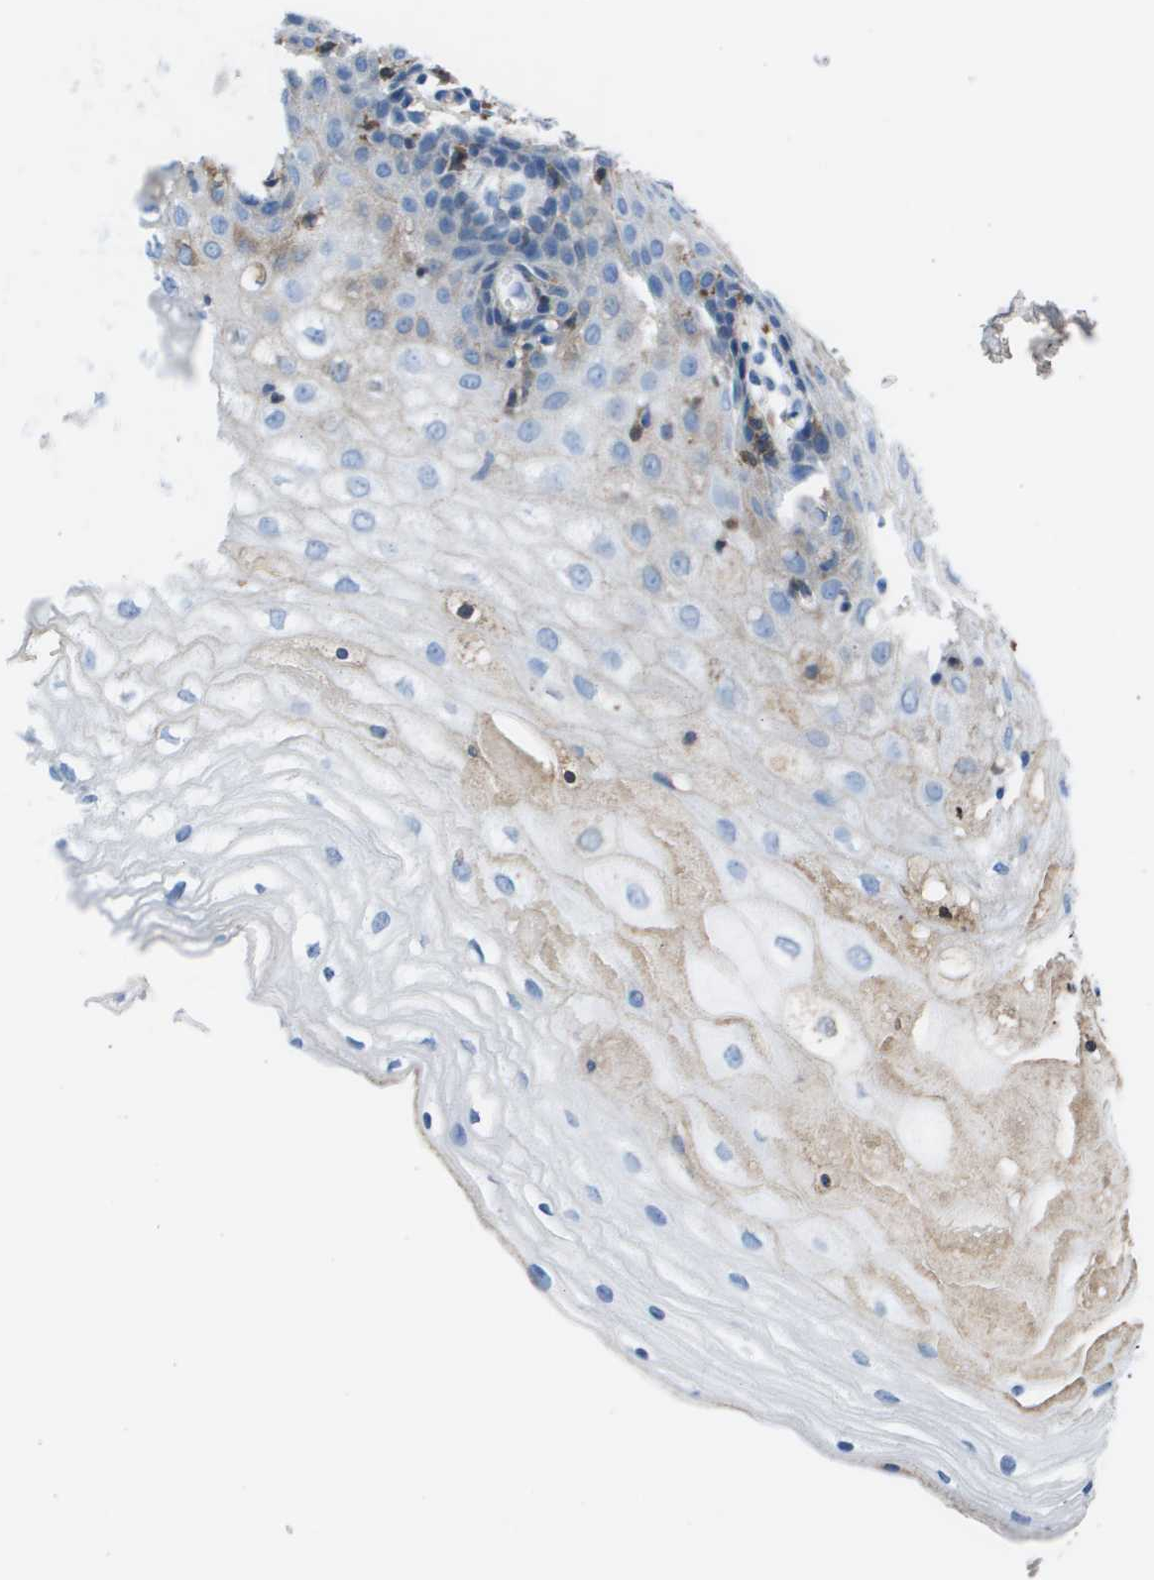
{"staining": {"intensity": "weak", "quantity": "<25%", "location": "cytoplasmic/membranous"}, "tissue": "cervical cancer", "cell_type": "Tumor cells", "image_type": "cancer", "snomed": [{"axis": "morphology", "description": "Squamous cell carcinoma, NOS"}, {"axis": "topography", "description": "Cervix"}], "caption": "The immunohistochemistry histopathology image has no significant expression in tumor cells of cervical cancer (squamous cell carcinoma) tissue.", "gene": "VTN", "patient": {"sex": "female", "age": 32}}